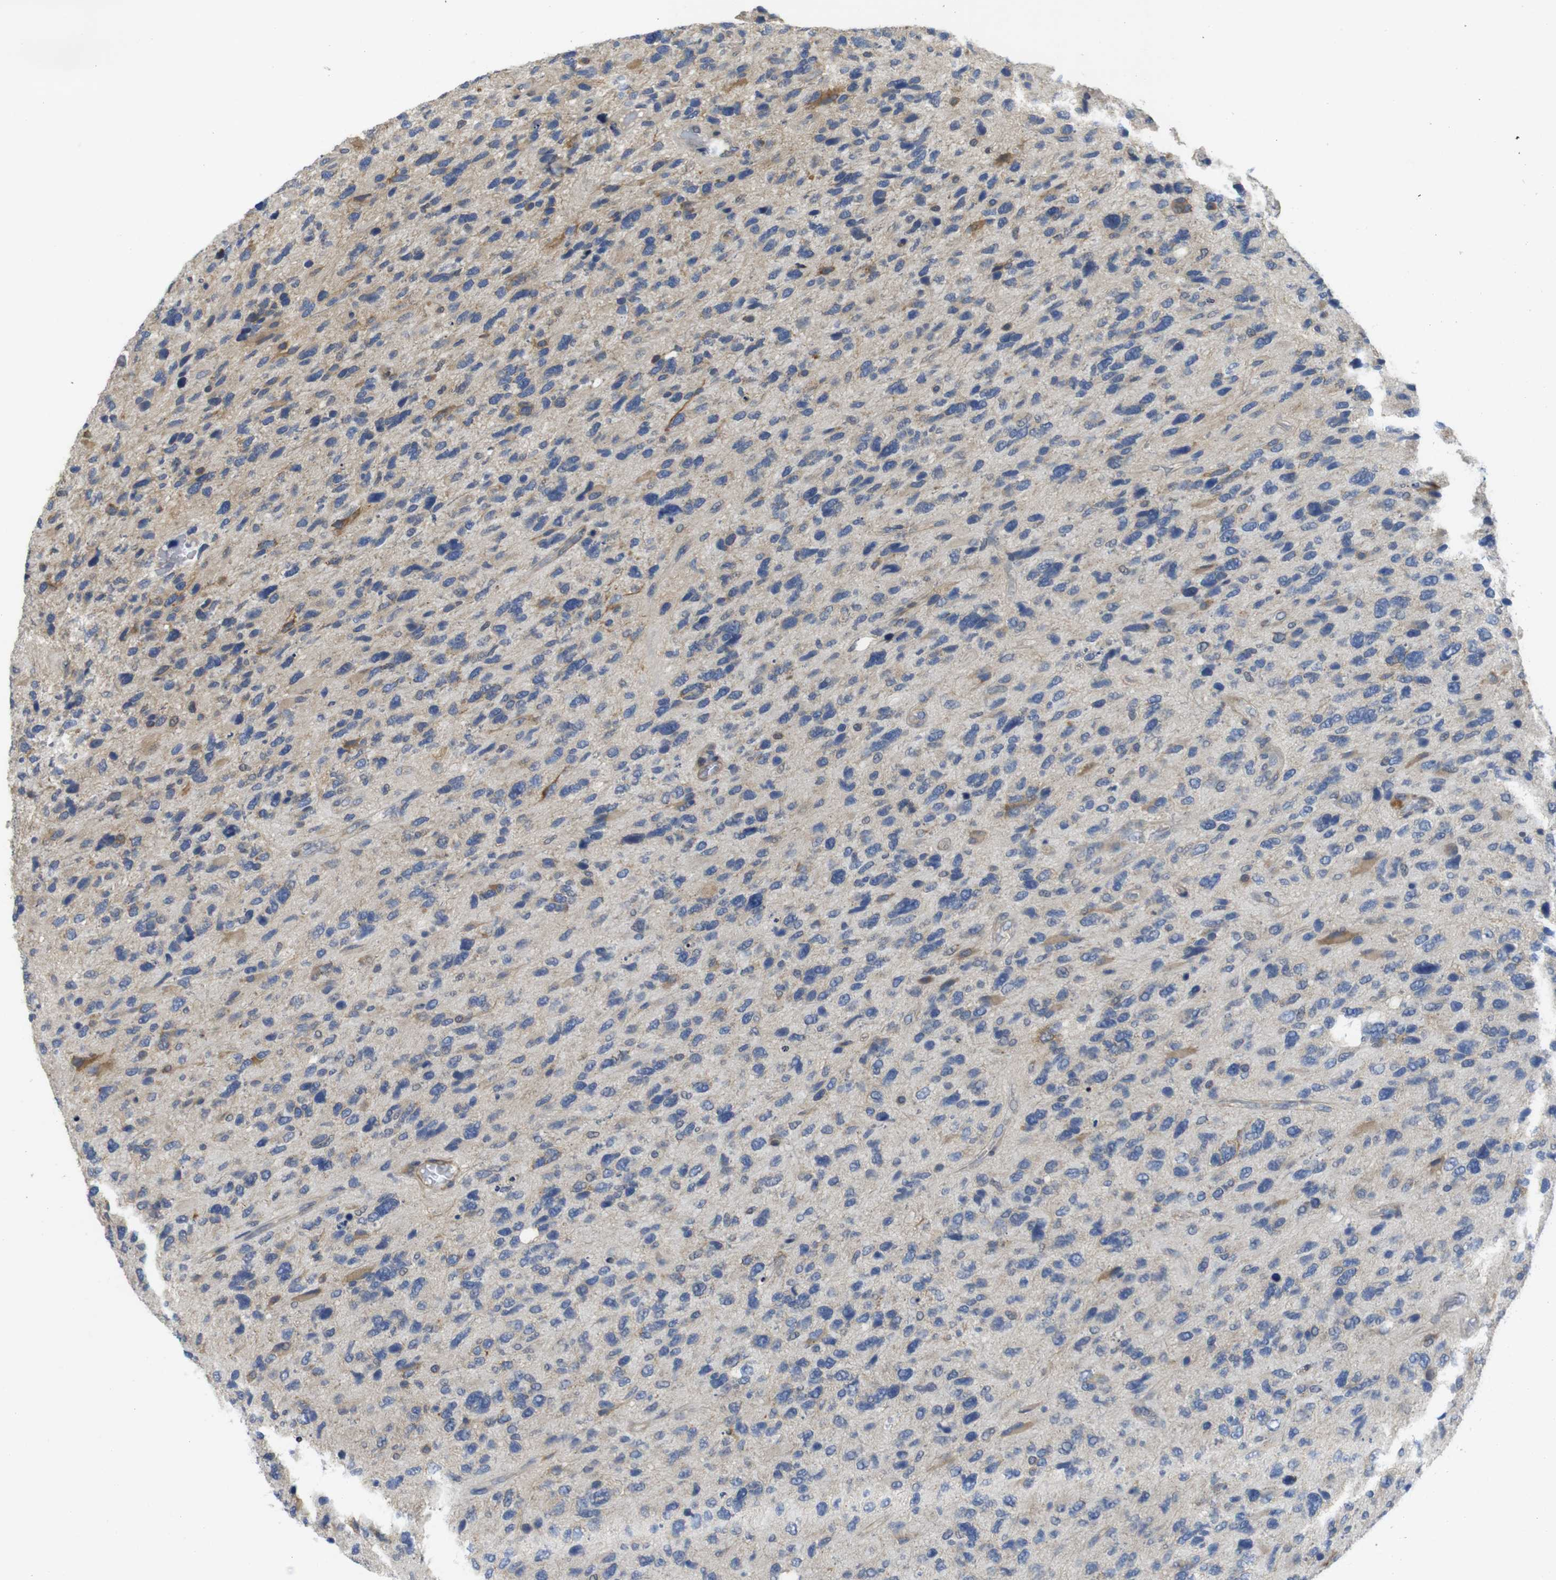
{"staining": {"intensity": "moderate", "quantity": "<25%", "location": "cytoplasmic/membranous"}, "tissue": "glioma", "cell_type": "Tumor cells", "image_type": "cancer", "snomed": [{"axis": "morphology", "description": "Glioma, malignant, High grade"}, {"axis": "topography", "description": "Brain"}], "caption": "Glioma was stained to show a protein in brown. There is low levels of moderate cytoplasmic/membranous expression in approximately <25% of tumor cells.", "gene": "FNTA", "patient": {"sex": "female", "age": 58}}